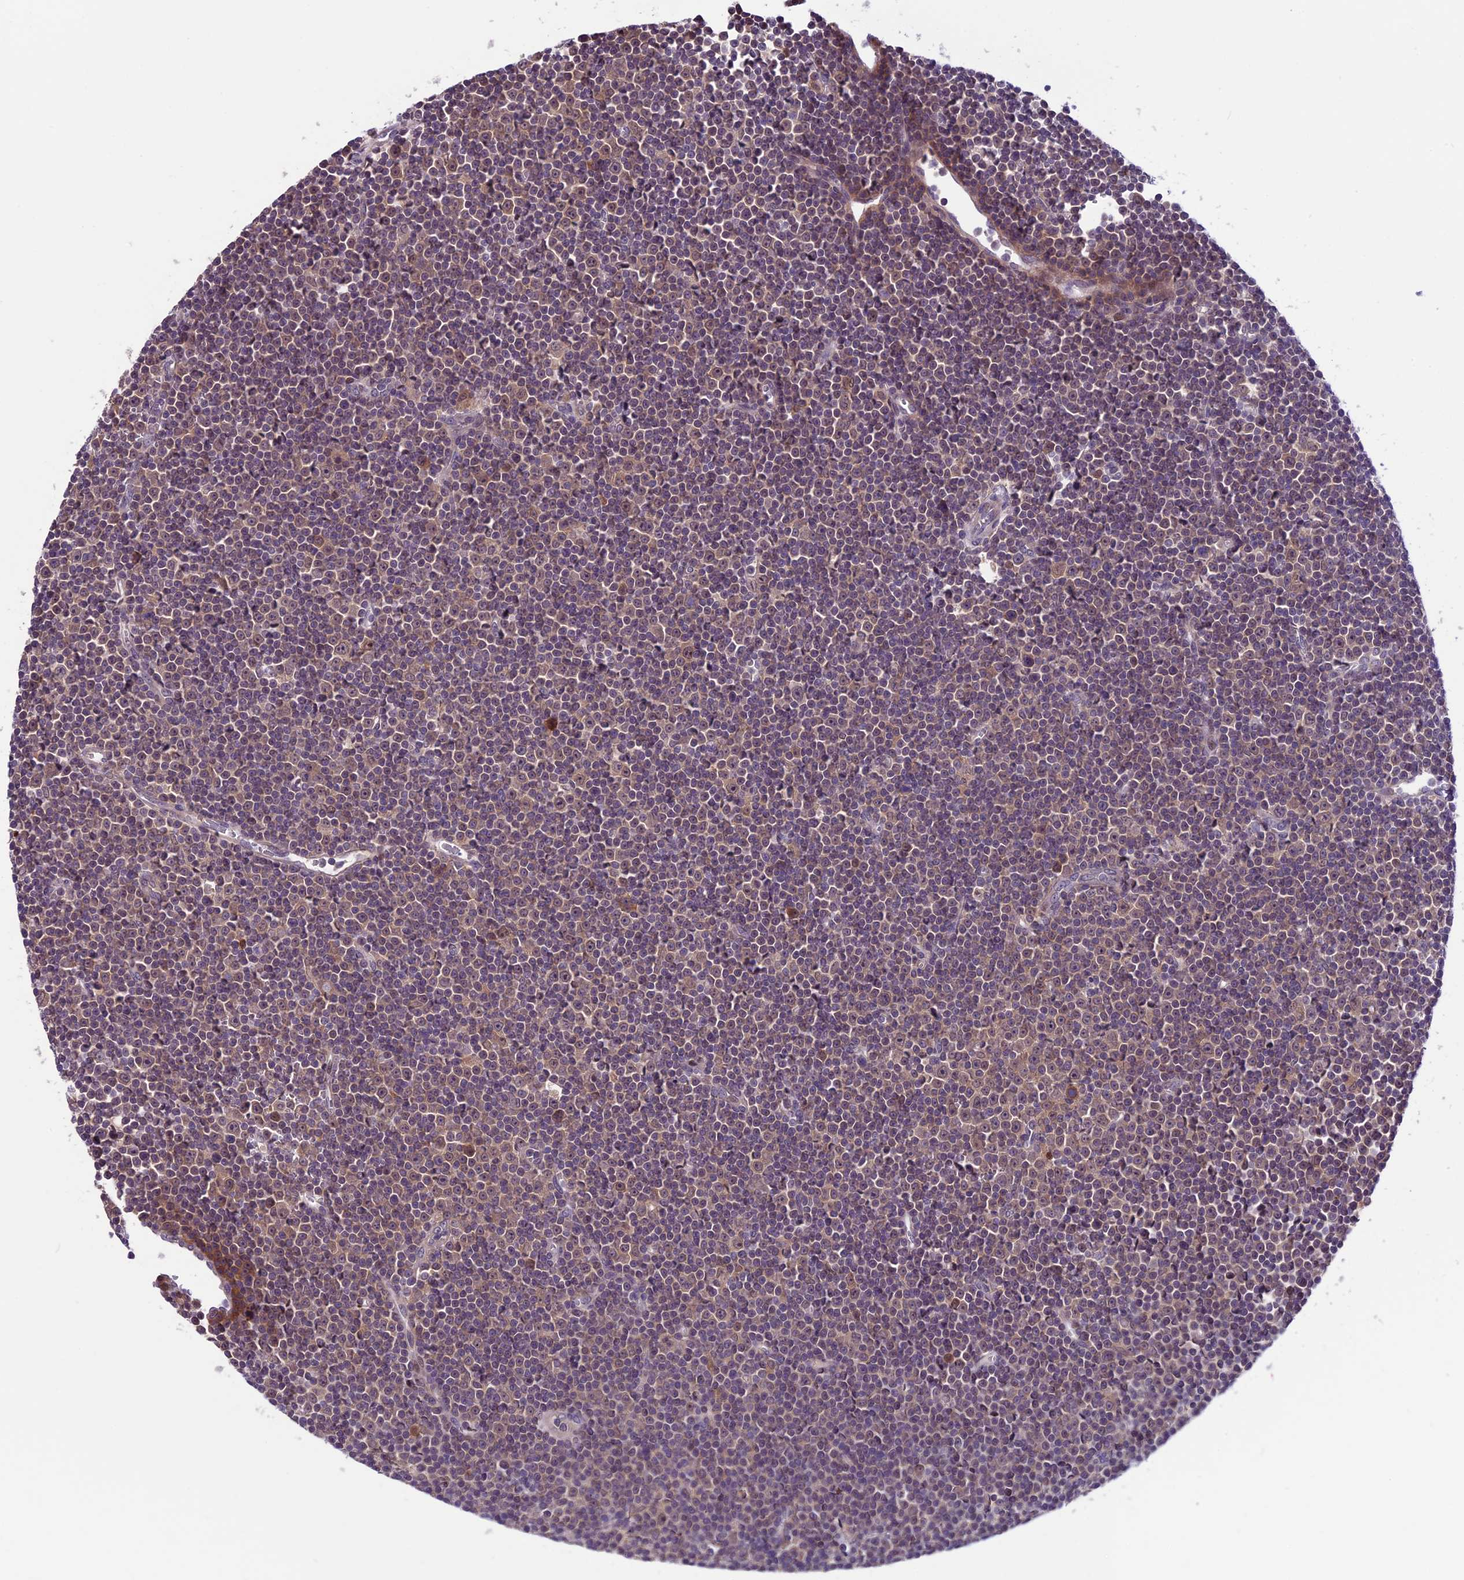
{"staining": {"intensity": "weak", "quantity": "25%-75%", "location": "cytoplasmic/membranous,nuclear"}, "tissue": "lymphoma", "cell_type": "Tumor cells", "image_type": "cancer", "snomed": [{"axis": "morphology", "description": "Malignant lymphoma, non-Hodgkin's type, Low grade"}, {"axis": "topography", "description": "Lymph node"}], "caption": "Protein positivity by immunohistochemistry reveals weak cytoplasmic/membranous and nuclear positivity in about 25%-75% of tumor cells in lymphoma. The staining is performed using DAB (3,3'-diaminobenzidine) brown chromogen to label protein expression. The nuclei are counter-stained blue using hematoxylin.", "gene": "XKR7", "patient": {"sex": "female", "age": 67}}